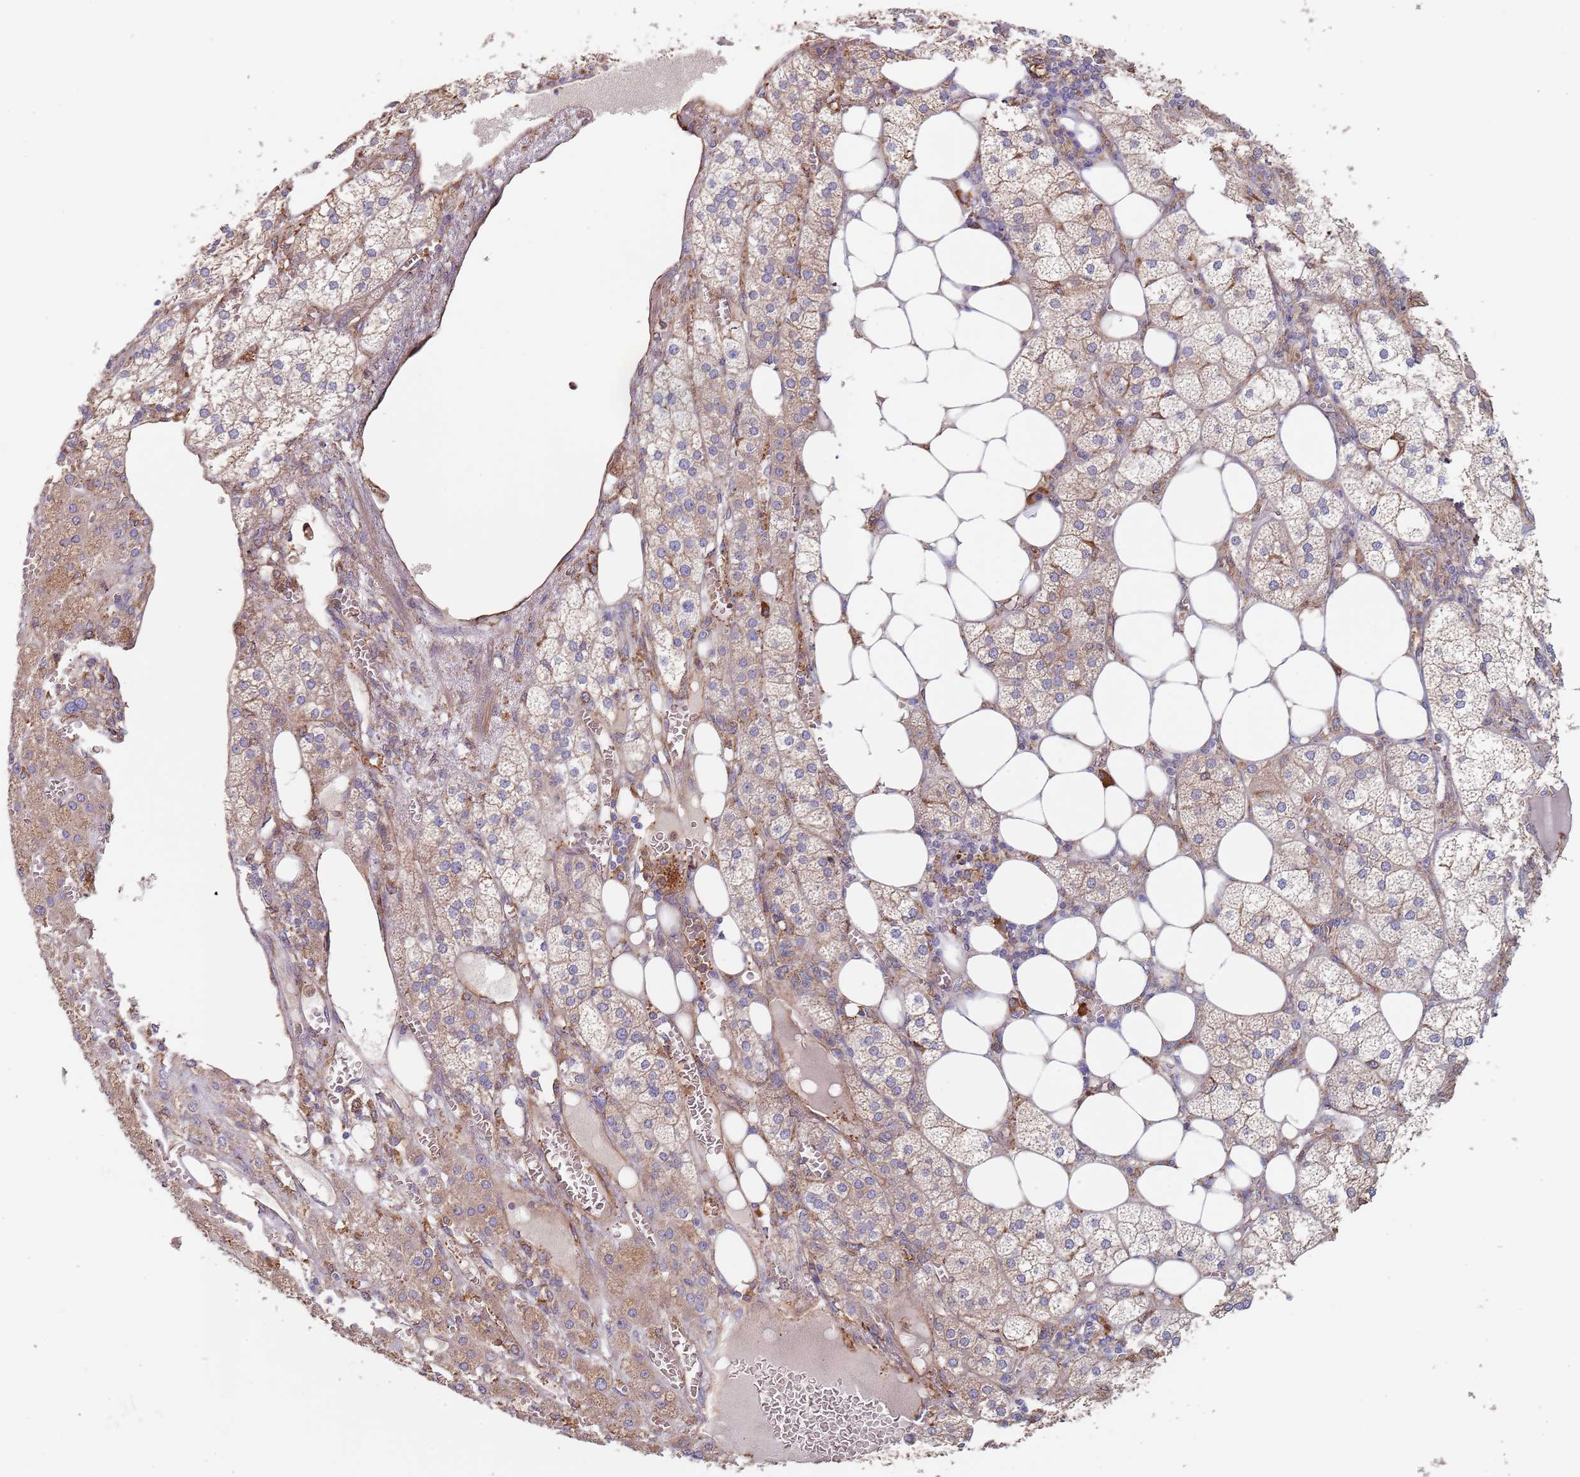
{"staining": {"intensity": "weak", "quantity": "25%-75%", "location": "cytoplasmic/membranous"}, "tissue": "adrenal gland", "cell_type": "Glandular cells", "image_type": "normal", "snomed": [{"axis": "morphology", "description": "Normal tissue, NOS"}, {"axis": "topography", "description": "Adrenal gland"}], "caption": "A brown stain labels weak cytoplasmic/membranous positivity of a protein in glandular cells of benign adrenal gland. (Brightfield microscopy of DAB IHC at high magnification).", "gene": "DCUN1D3", "patient": {"sex": "female", "age": 61}}